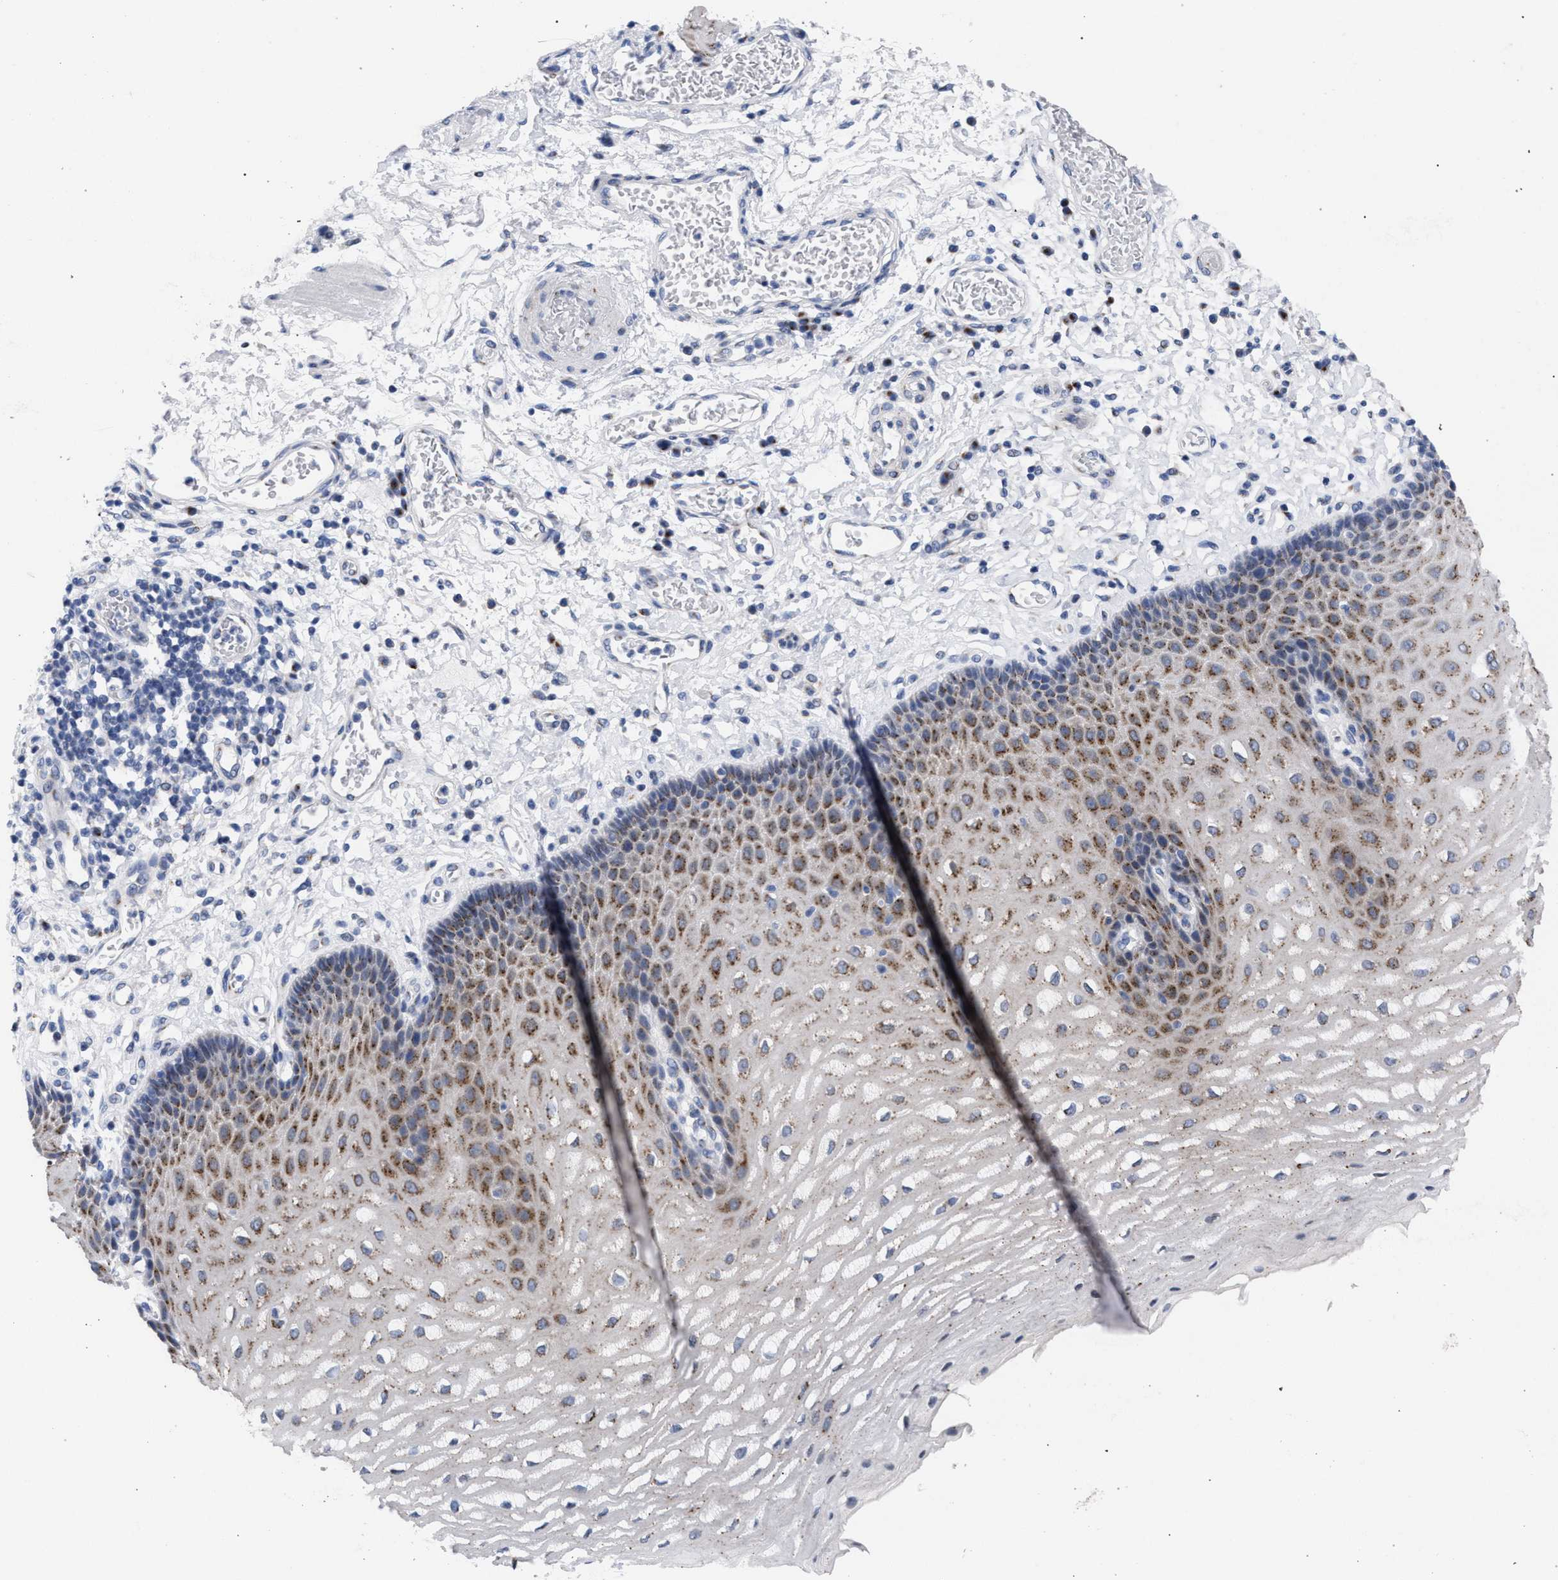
{"staining": {"intensity": "moderate", "quantity": ">75%", "location": "cytoplasmic/membranous"}, "tissue": "esophagus", "cell_type": "Squamous epithelial cells", "image_type": "normal", "snomed": [{"axis": "morphology", "description": "Normal tissue, NOS"}, {"axis": "topography", "description": "Esophagus"}], "caption": "Normal esophagus was stained to show a protein in brown. There is medium levels of moderate cytoplasmic/membranous staining in approximately >75% of squamous epithelial cells. The staining was performed using DAB to visualize the protein expression in brown, while the nuclei were stained in blue with hematoxylin (Magnification: 20x).", "gene": "GOLGA2", "patient": {"sex": "male", "age": 54}}